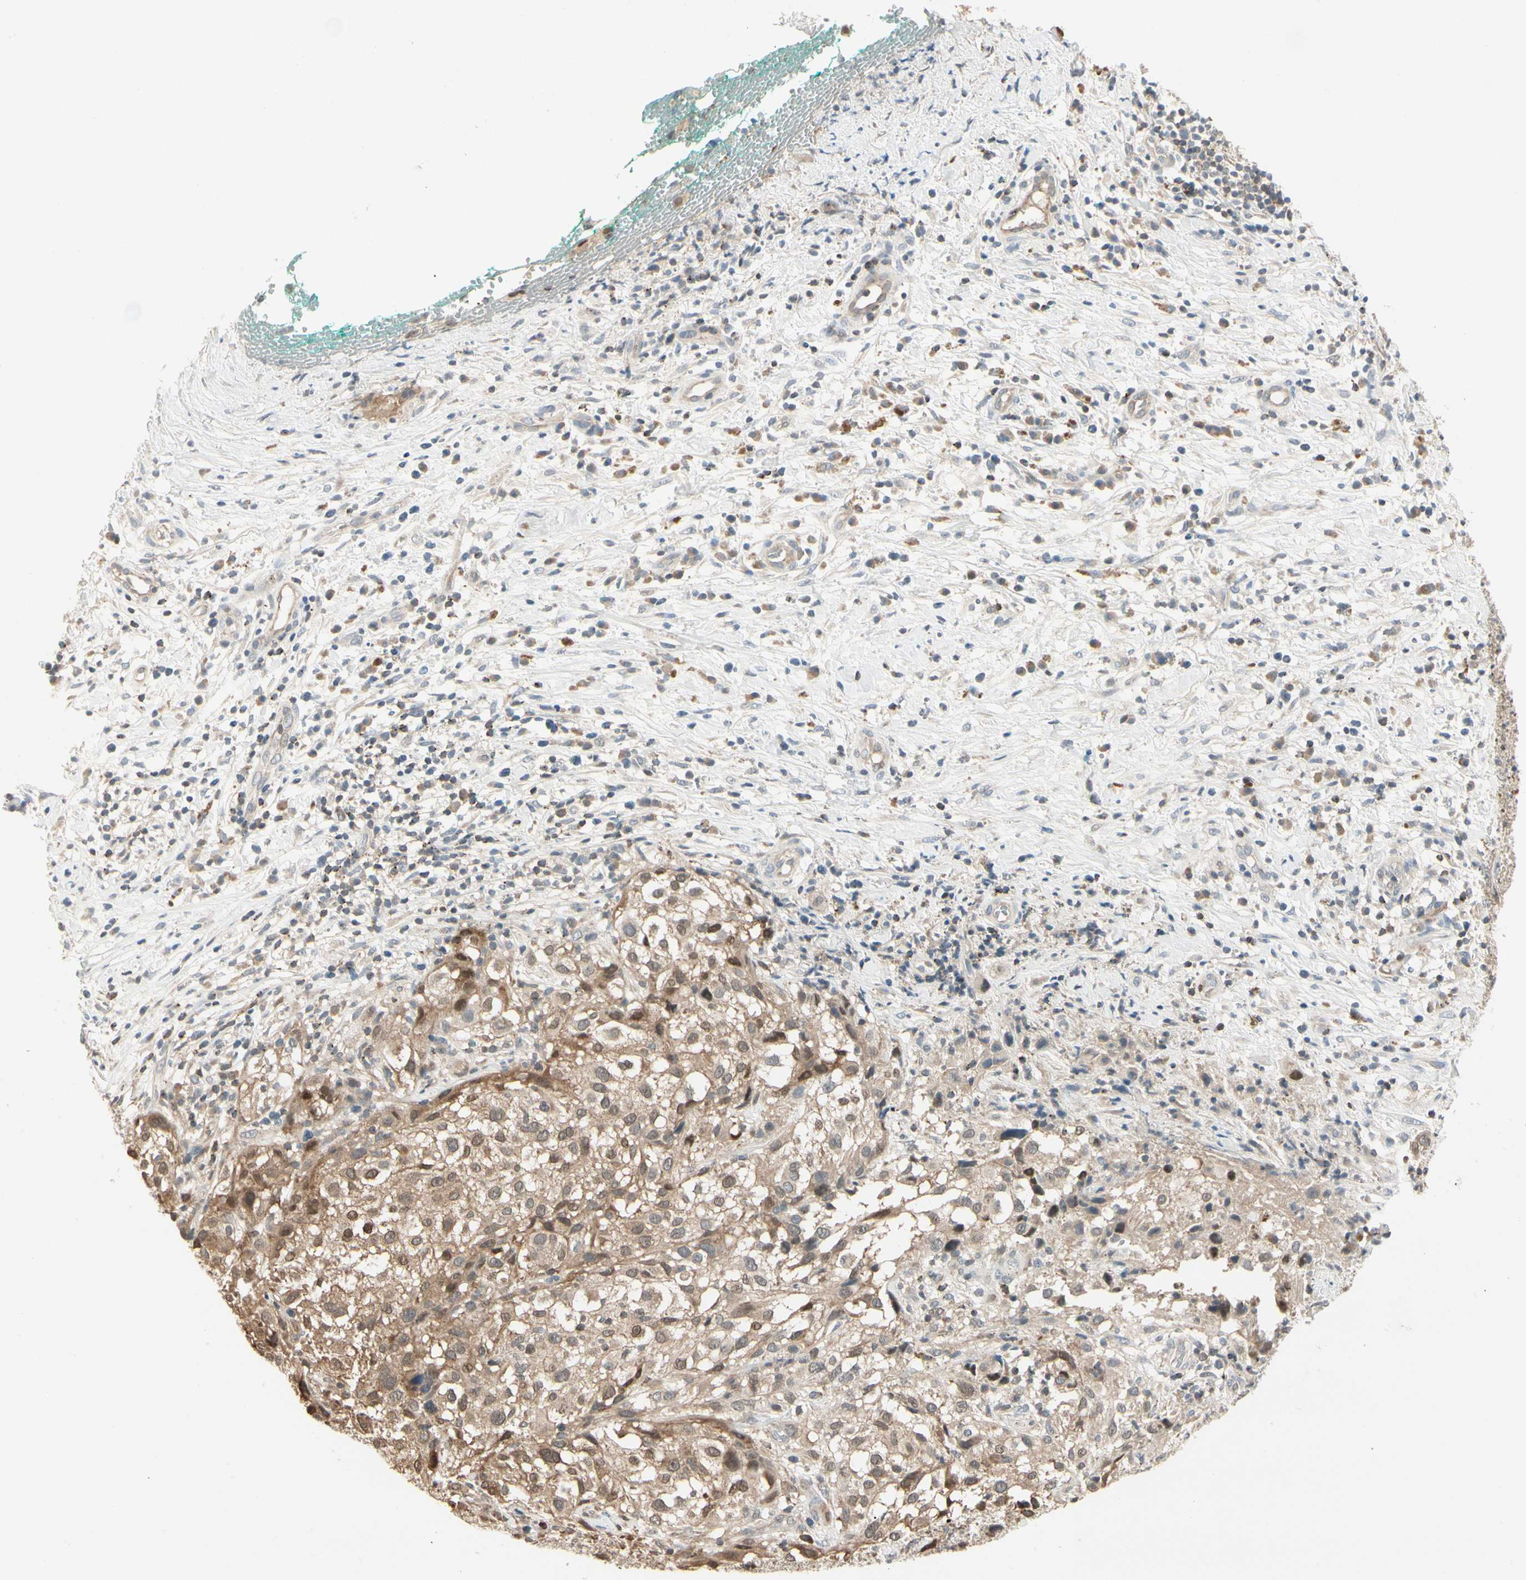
{"staining": {"intensity": "moderate", "quantity": ">75%", "location": "cytoplasmic/membranous"}, "tissue": "melanoma", "cell_type": "Tumor cells", "image_type": "cancer", "snomed": [{"axis": "morphology", "description": "Necrosis, NOS"}, {"axis": "morphology", "description": "Malignant melanoma, NOS"}, {"axis": "topography", "description": "Skin"}], "caption": "Immunohistochemistry (DAB) staining of melanoma demonstrates moderate cytoplasmic/membranous protein staining in about >75% of tumor cells.", "gene": "EVC", "patient": {"sex": "female", "age": 87}}